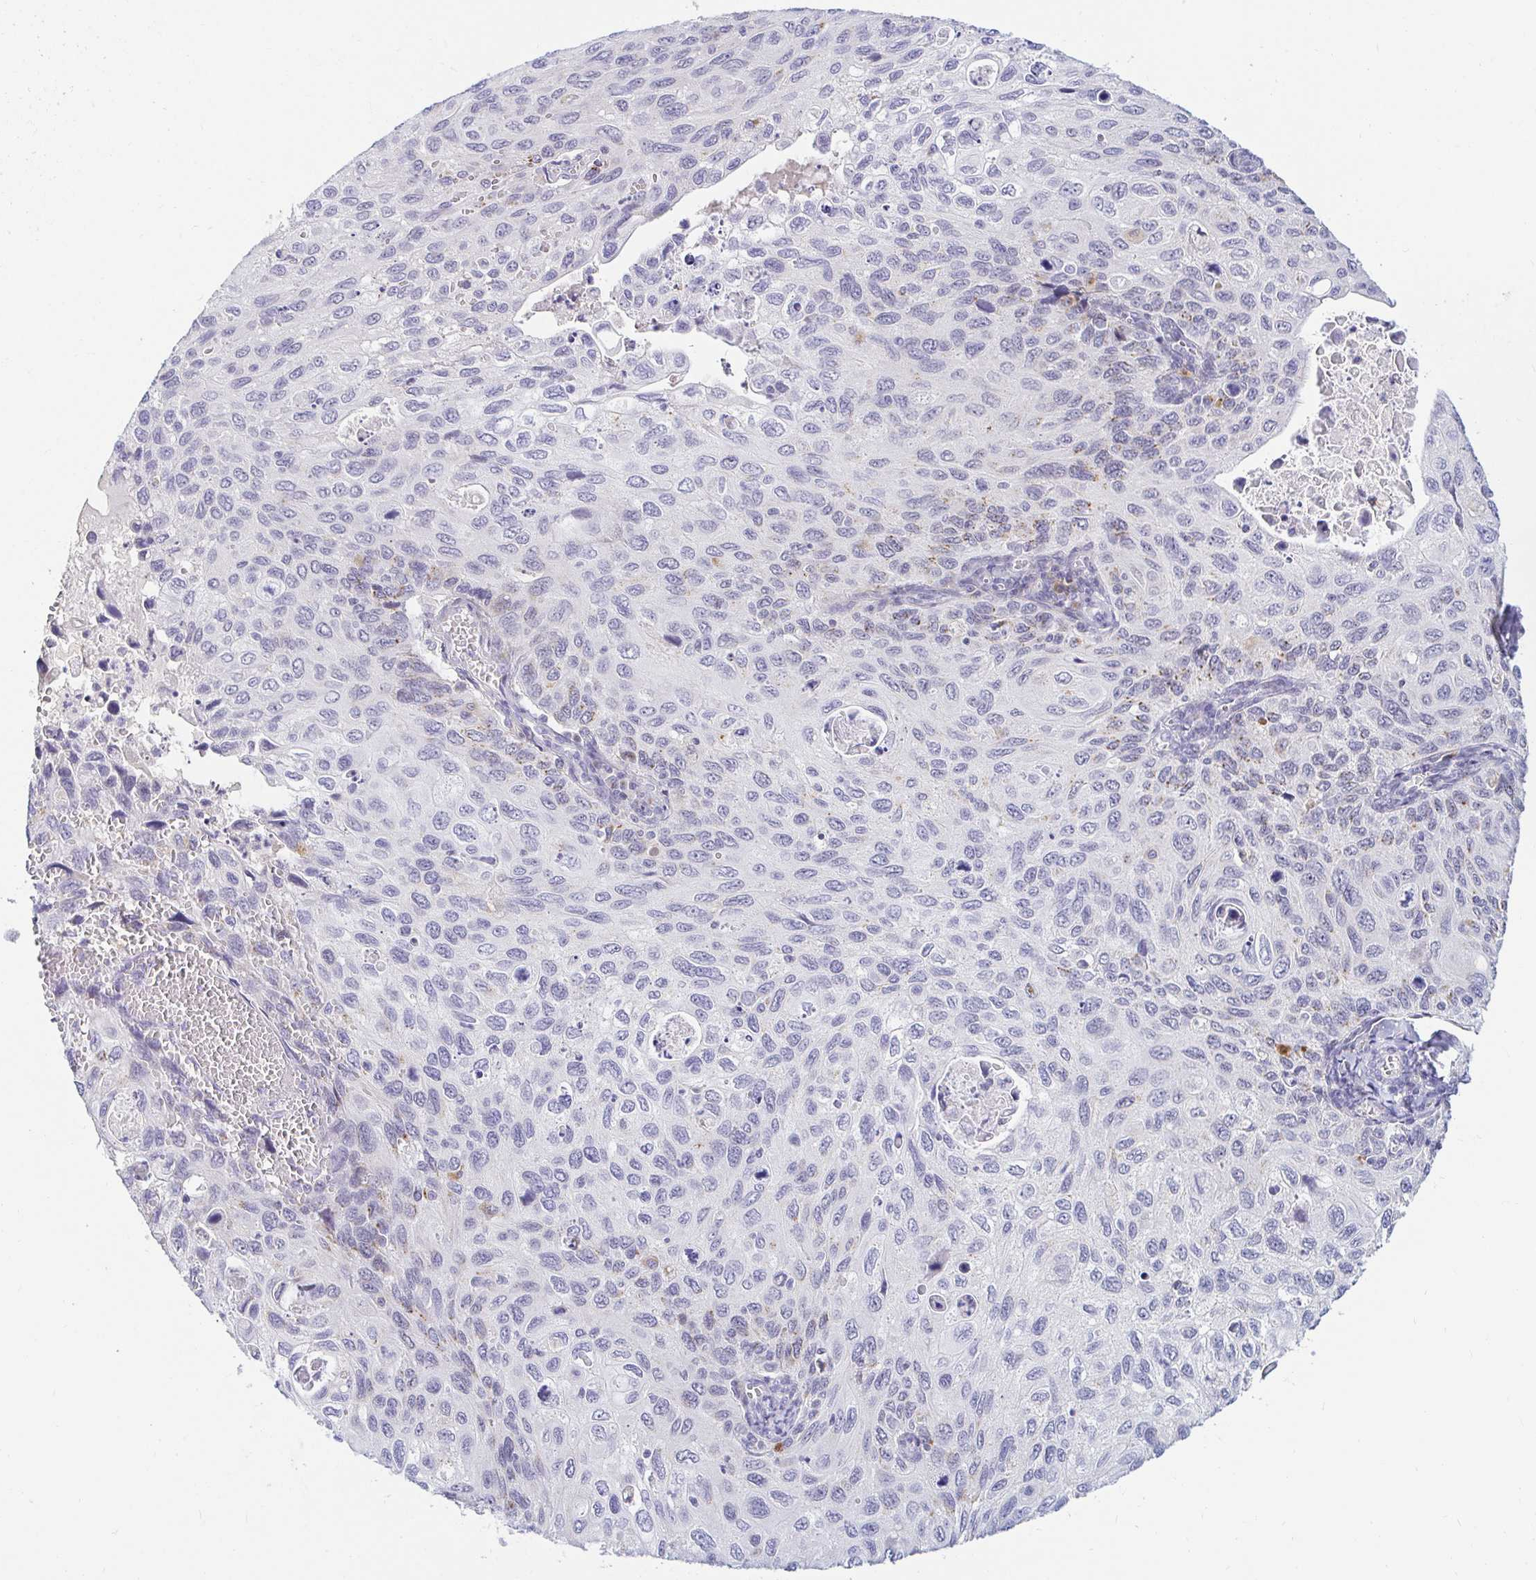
{"staining": {"intensity": "negative", "quantity": "none", "location": "none"}, "tissue": "cervical cancer", "cell_type": "Tumor cells", "image_type": "cancer", "snomed": [{"axis": "morphology", "description": "Squamous cell carcinoma, NOS"}, {"axis": "topography", "description": "Cervix"}], "caption": "DAB immunohistochemical staining of cervical squamous cell carcinoma reveals no significant positivity in tumor cells. Nuclei are stained in blue.", "gene": "OR51D1", "patient": {"sex": "female", "age": 70}}